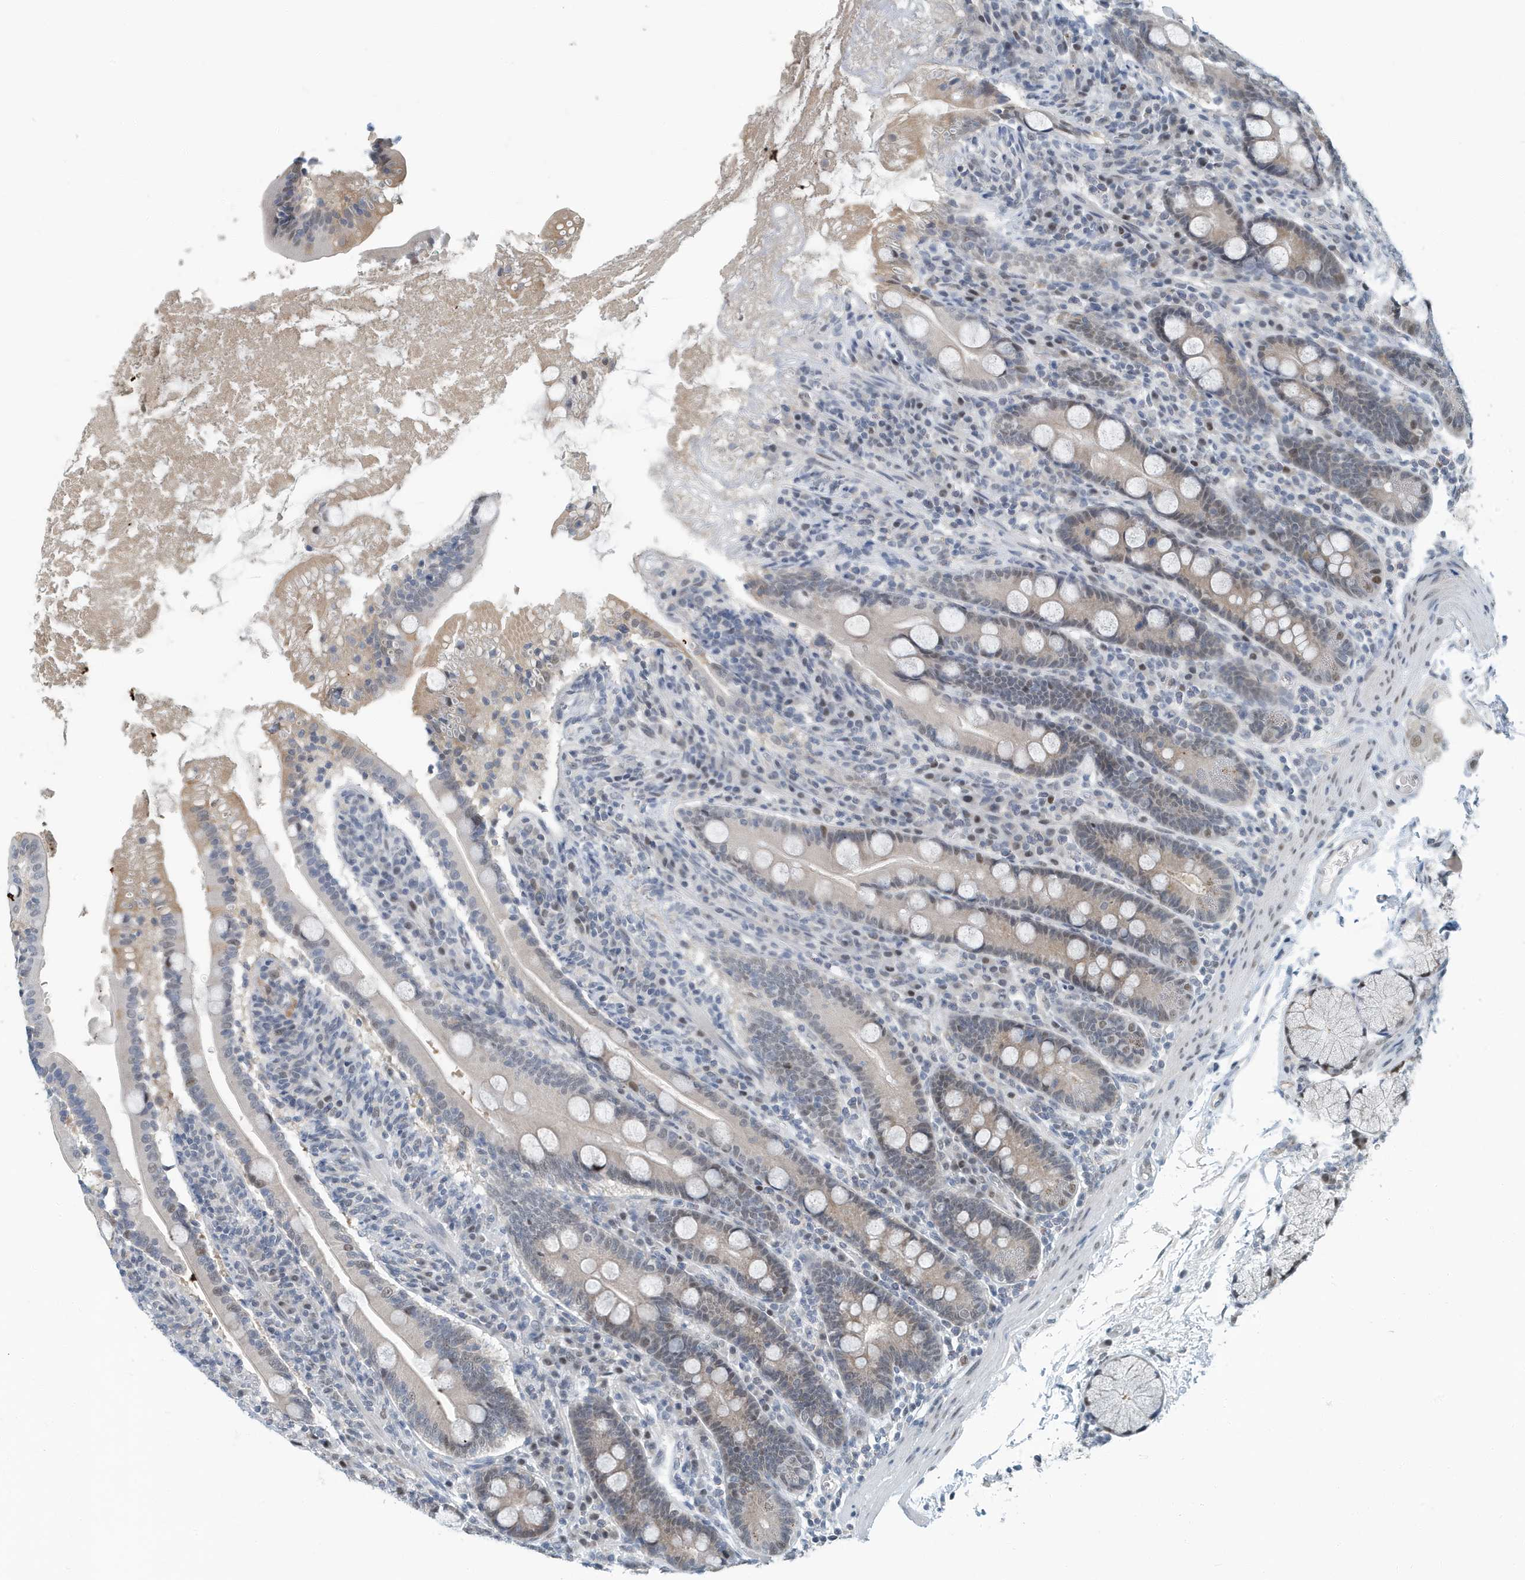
{"staining": {"intensity": "moderate", "quantity": "<25%", "location": "cytoplasmic/membranous,nuclear"}, "tissue": "duodenum", "cell_type": "Glandular cells", "image_type": "normal", "snomed": [{"axis": "morphology", "description": "Normal tissue, NOS"}, {"axis": "topography", "description": "Duodenum"}], "caption": "The image demonstrates staining of benign duodenum, revealing moderate cytoplasmic/membranous,nuclear protein positivity (brown color) within glandular cells. (brown staining indicates protein expression, while blue staining denotes nuclei).", "gene": "KIF15", "patient": {"sex": "male", "age": 35}}